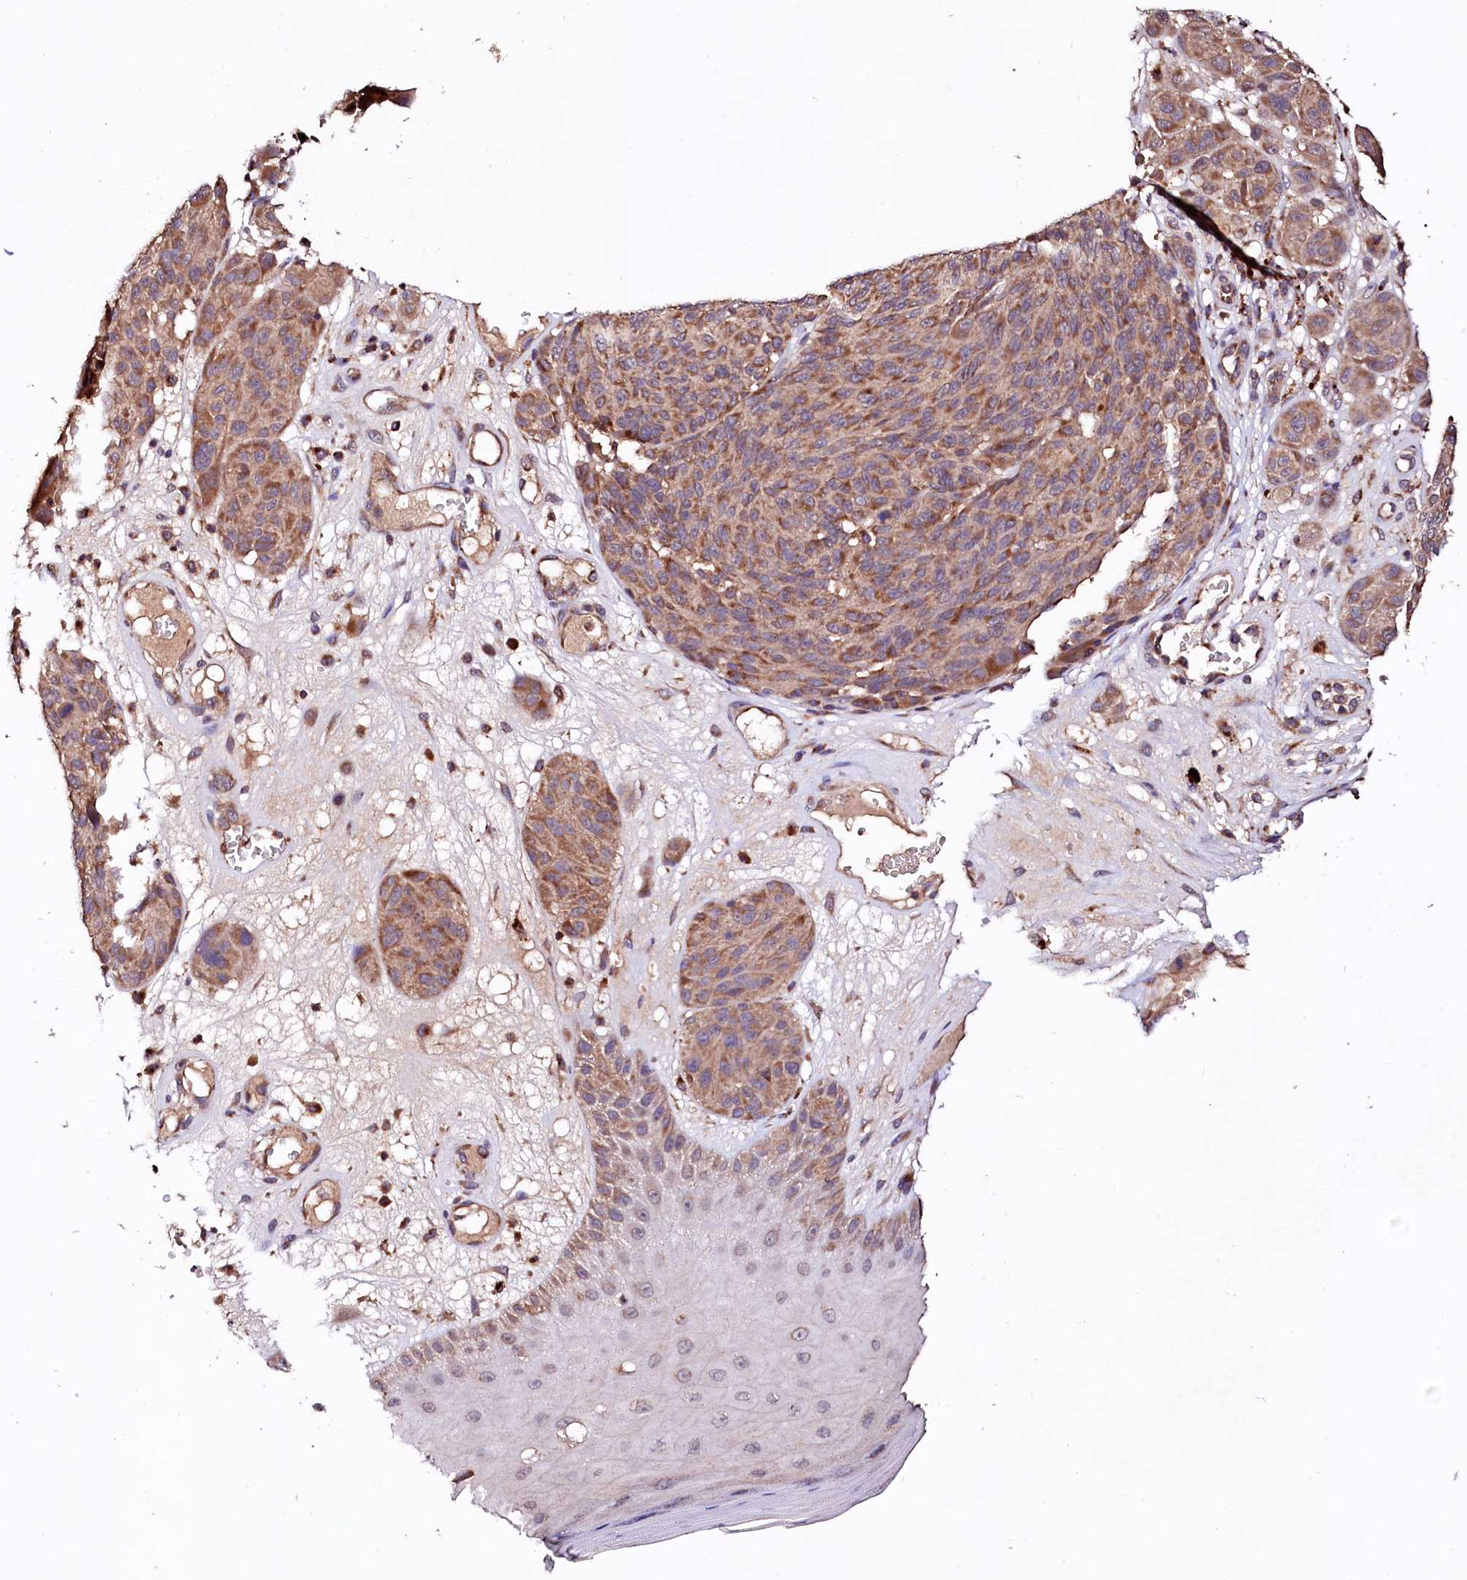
{"staining": {"intensity": "moderate", "quantity": ">75%", "location": "cytoplasmic/membranous"}, "tissue": "melanoma", "cell_type": "Tumor cells", "image_type": "cancer", "snomed": [{"axis": "morphology", "description": "Malignant melanoma, NOS"}, {"axis": "topography", "description": "Skin"}], "caption": "Immunohistochemistry micrograph of malignant melanoma stained for a protein (brown), which displays medium levels of moderate cytoplasmic/membranous staining in approximately >75% of tumor cells.", "gene": "ST3GAL1", "patient": {"sex": "male", "age": 83}}